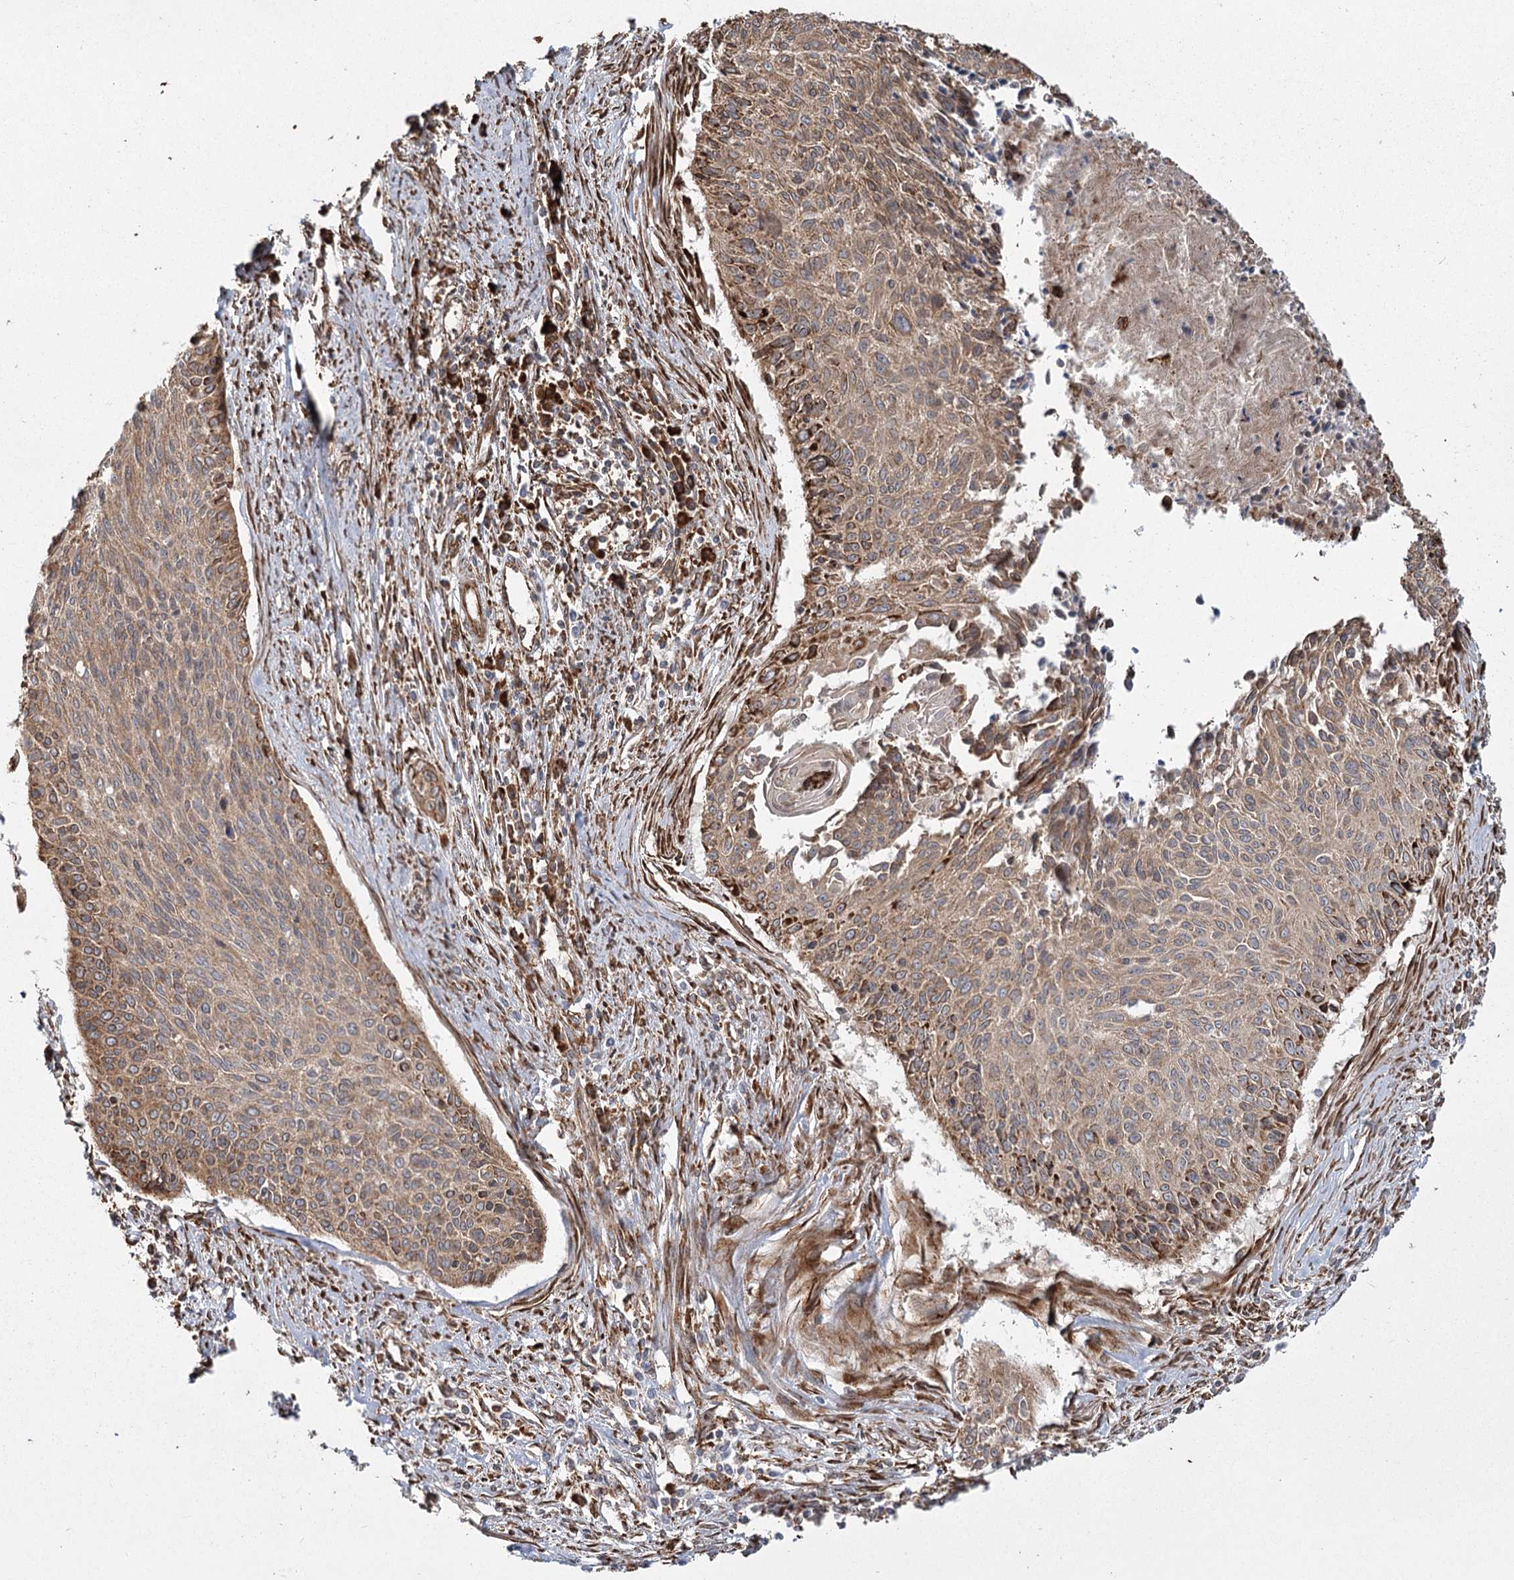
{"staining": {"intensity": "moderate", "quantity": ">75%", "location": "cytoplasmic/membranous"}, "tissue": "cervical cancer", "cell_type": "Tumor cells", "image_type": "cancer", "snomed": [{"axis": "morphology", "description": "Squamous cell carcinoma, NOS"}, {"axis": "topography", "description": "Cervix"}], "caption": "DAB (3,3'-diaminobenzidine) immunohistochemical staining of cervical cancer exhibits moderate cytoplasmic/membranous protein staining in about >75% of tumor cells. (DAB (3,3'-diaminobenzidine) = brown stain, brightfield microscopy at high magnification).", "gene": "FAM13A", "patient": {"sex": "female", "age": 55}}